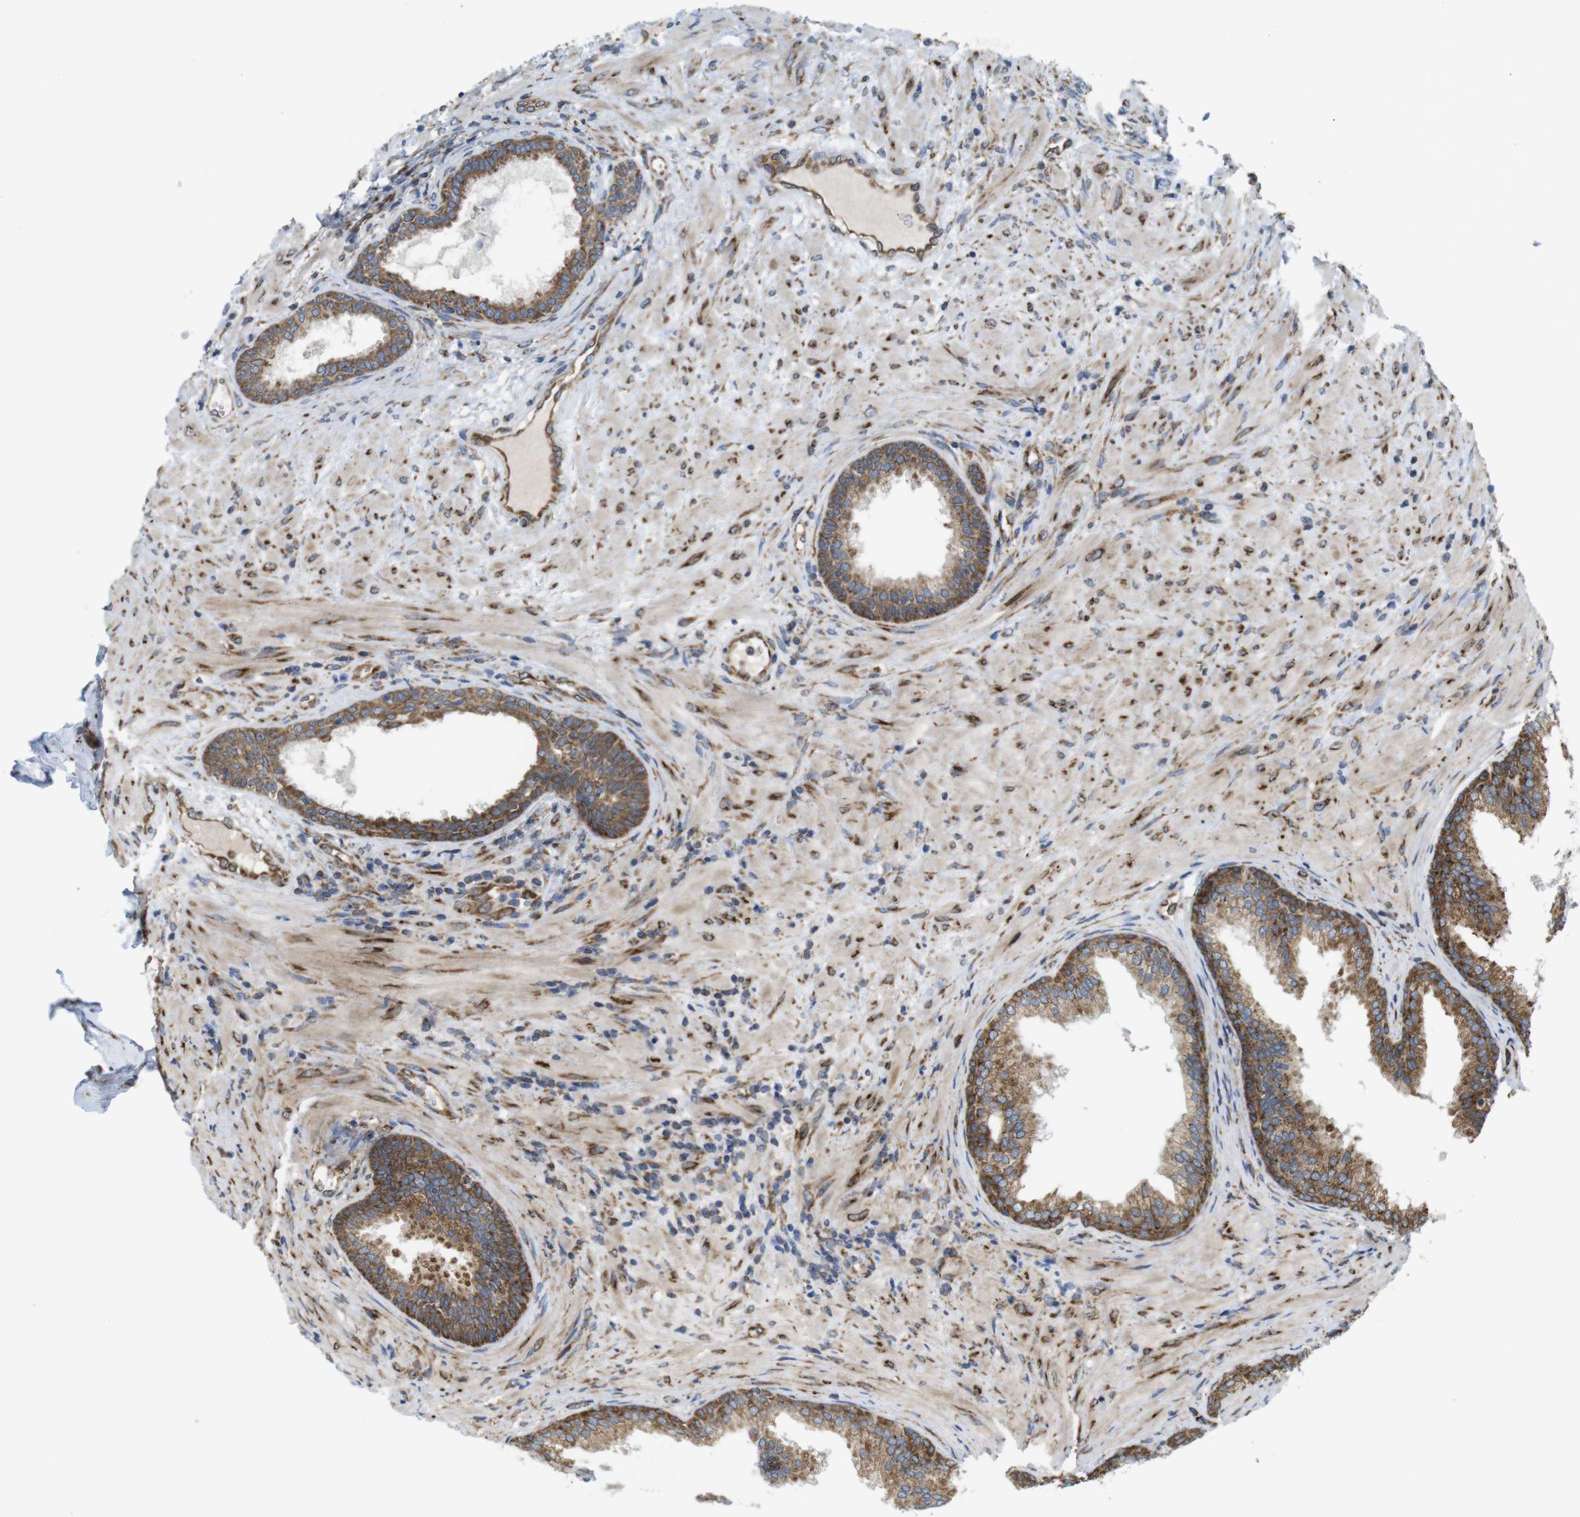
{"staining": {"intensity": "moderate", "quantity": "25%-75%", "location": "cytoplasmic/membranous"}, "tissue": "prostate", "cell_type": "Glandular cells", "image_type": "normal", "snomed": [{"axis": "morphology", "description": "Normal tissue, NOS"}, {"axis": "topography", "description": "Prostate"}], "caption": "Prostate stained for a protein displays moderate cytoplasmic/membranous positivity in glandular cells.", "gene": "PCNX2", "patient": {"sex": "male", "age": 76}}